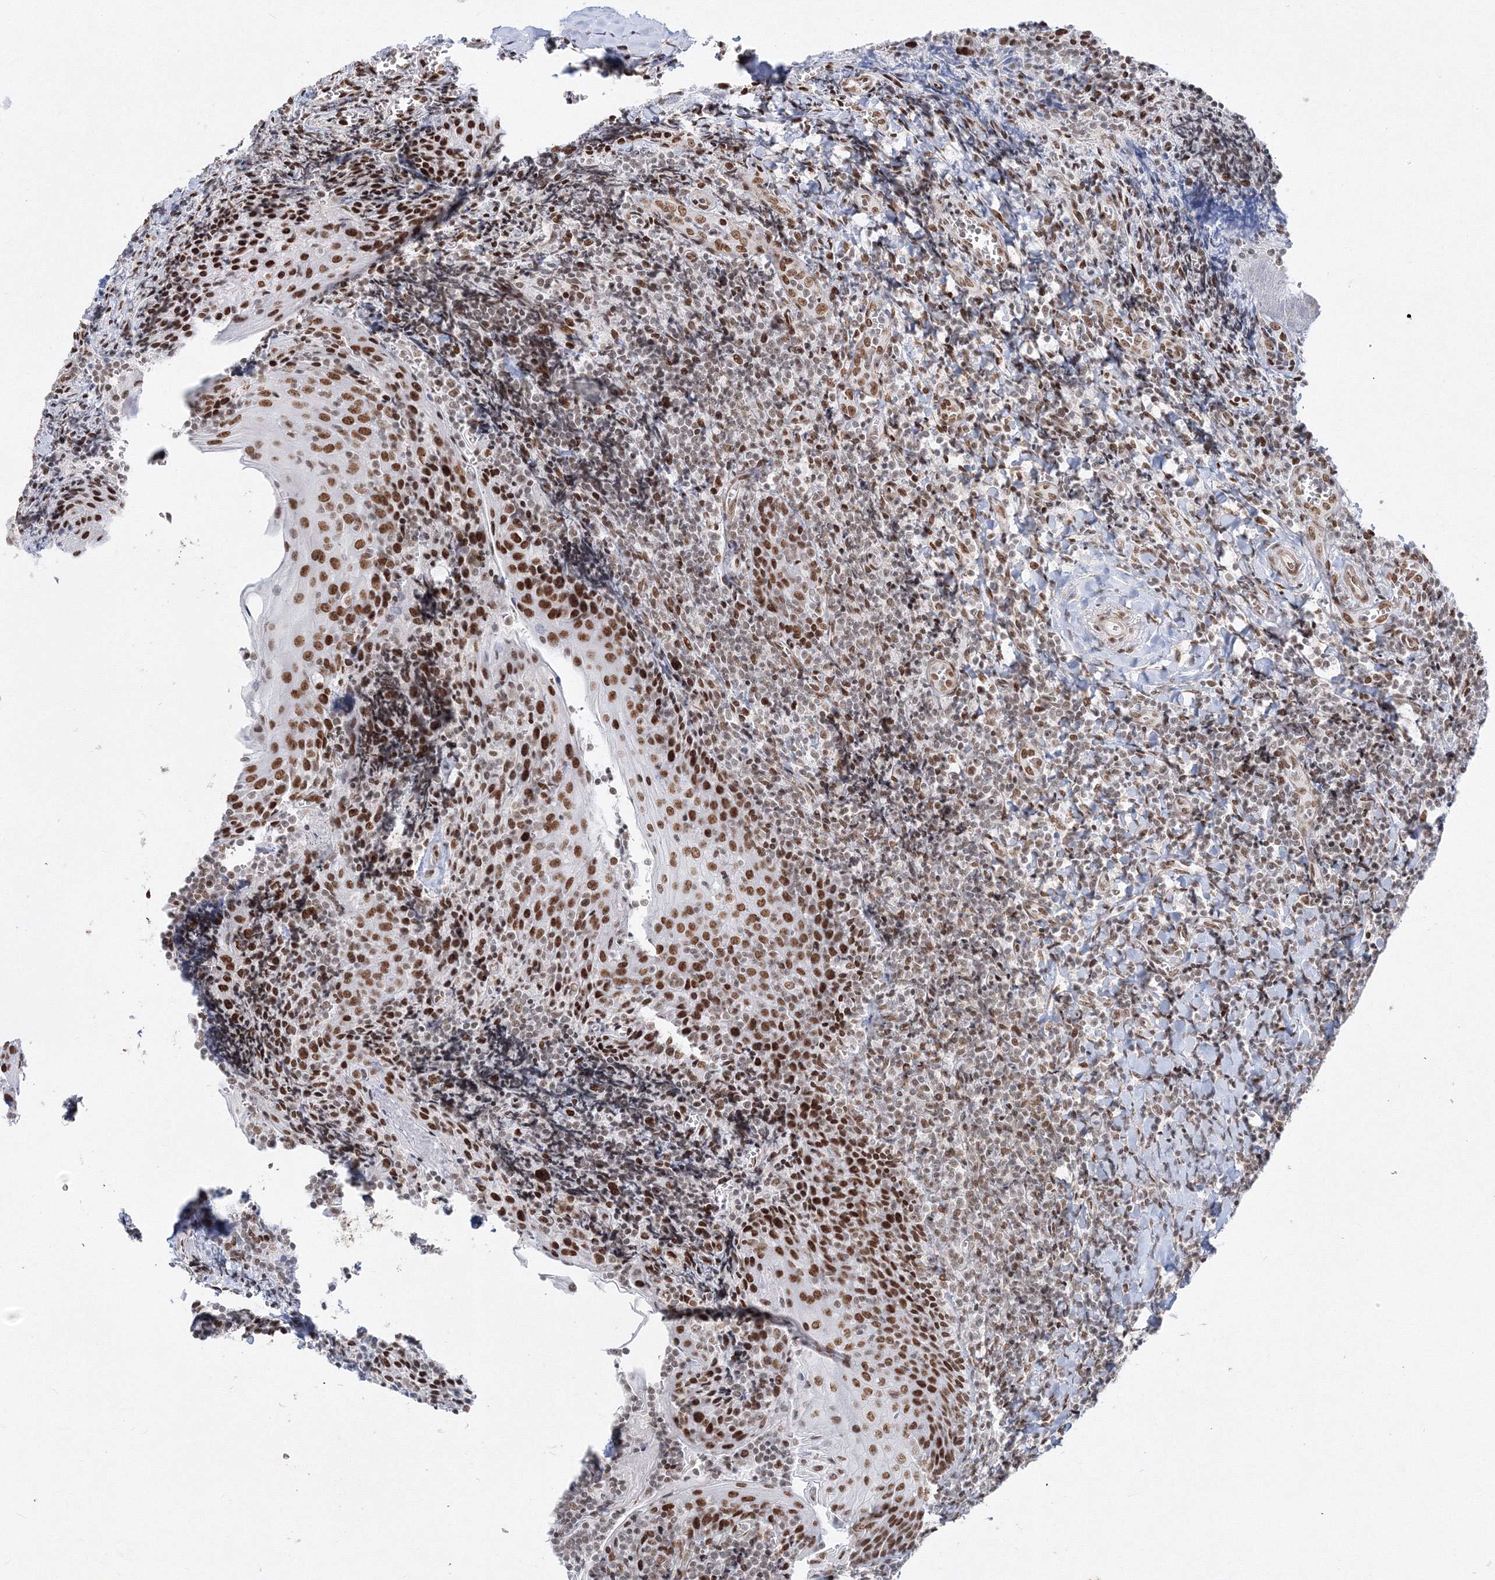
{"staining": {"intensity": "moderate", "quantity": ">75%", "location": "nuclear"}, "tissue": "tonsil", "cell_type": "Germinal center cells", "image_type": "normal", "snomed": [{"axis": "morphology", "description": "Normal tissue, NOS"}, {"axis": "topography", "description": "Tonsil"}], "caption": "DAB immunohistochemical staining of normal human tonsil demonstrates moderate nuclear protein expression in about >75% of germinal center cells. Nuclei are stained in blue.", "gene": "ZNF638", "patient": {"sex": "male", "age": 27}}